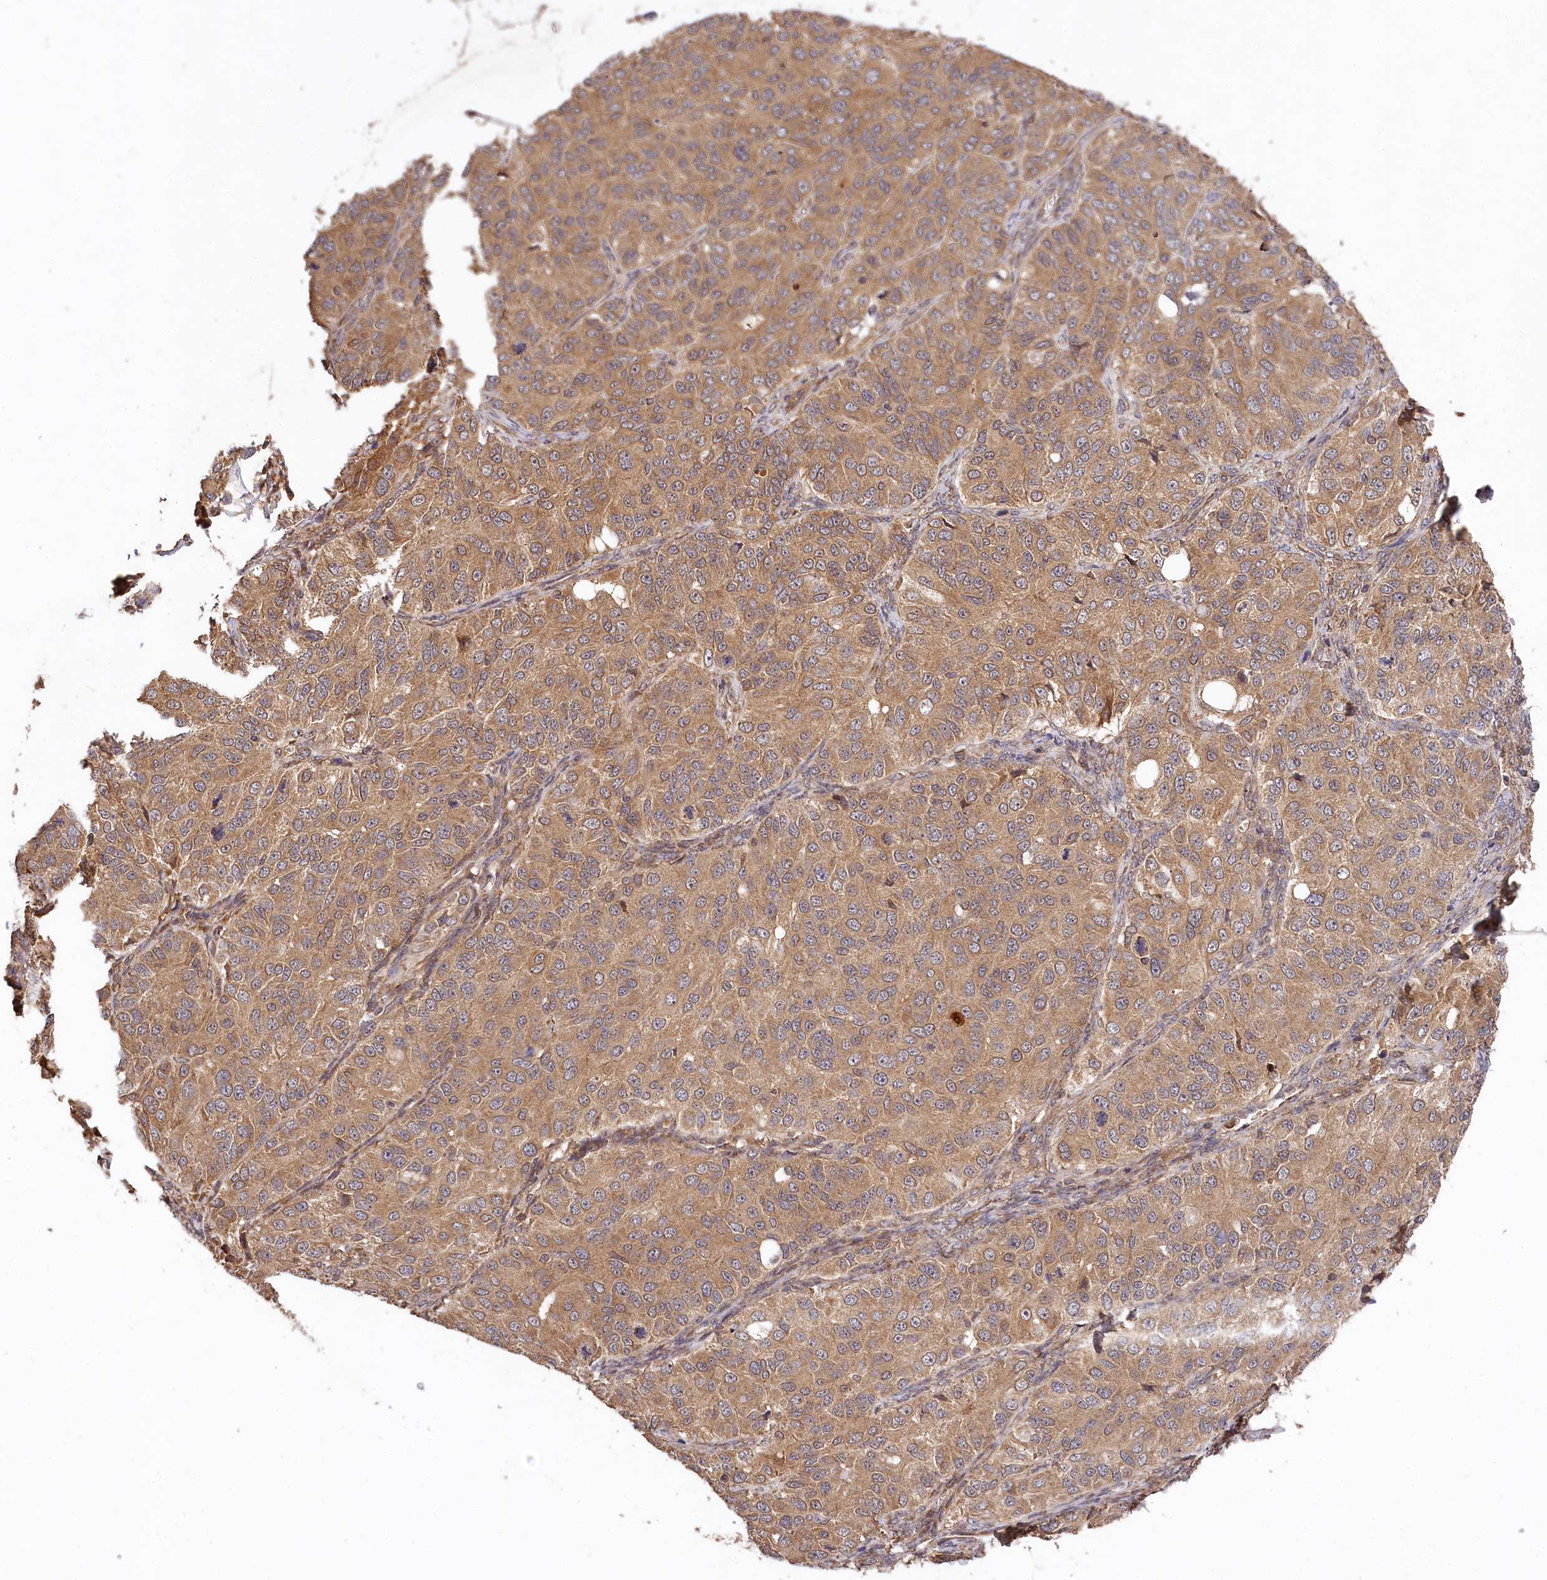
{"staining": {"intensity": "moderate", "quantity": ">75%", "location": "cytoplasmic/membranous"}, "tissue": "ovarian cancer", "cell_type": "Tumor cells", "image_type": "cancer", "snomed": [{"axis": "morphology", "description": "Carcinoma, endometroid"}, {"axis": "topography", "description": "Ovary"}], "caption": "Ovarian cancer tissue displays moderate cytoplasmic/membranous positivity in about >75% of tumor cells, visualized by immunohistochemistry. Using DAB (3,3'-diaminobenzidine) (brown) and hematoxylin (blue) stains, captured at high magnification using brightfield microscopy.", "gene": "MCF2L2", "patient": {"sex": "female", "age": 51}}